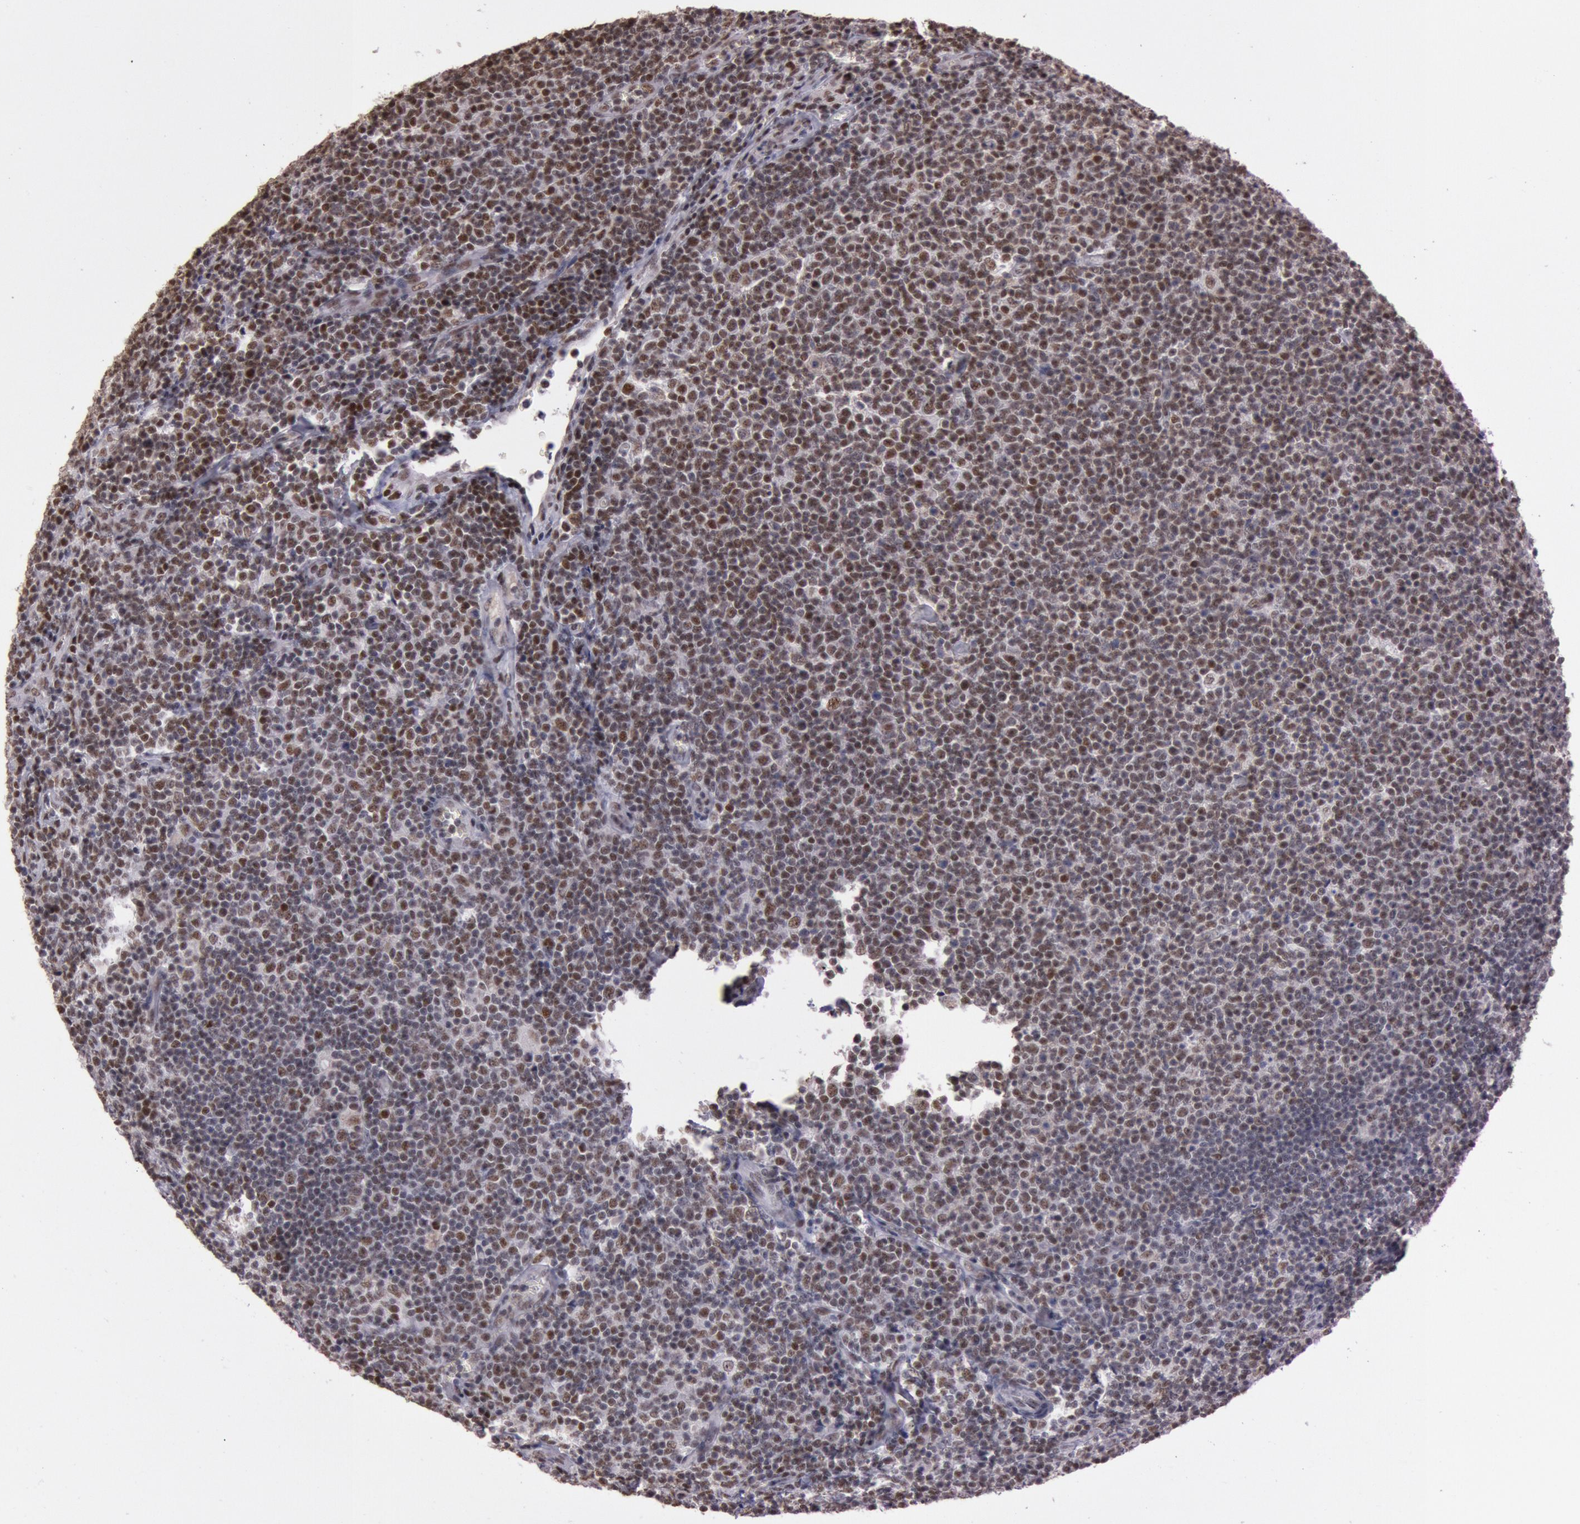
{"staining": {"intensity": "weak", "quantity": "25%-75%", "location": "nuclear"}, "tissue": "lymphoma", "cell_type": "Tumor cells", "image_type": "cancer", "snomed": [{"axis": "morphology", "description": "Malignant lymphoma, non-Hodgkin's type, Low grade"}, {"axis": "topography", "description": "Lymph node"}], "caption": "Tumor cells show low levels of weak nuclear expression in approximately 25%-75% of cells in human malignant lymphoma, non-Hodgkin's type (low-grade).", "gene": "TASL", "patient": {"sex": "male", "age": 74}}